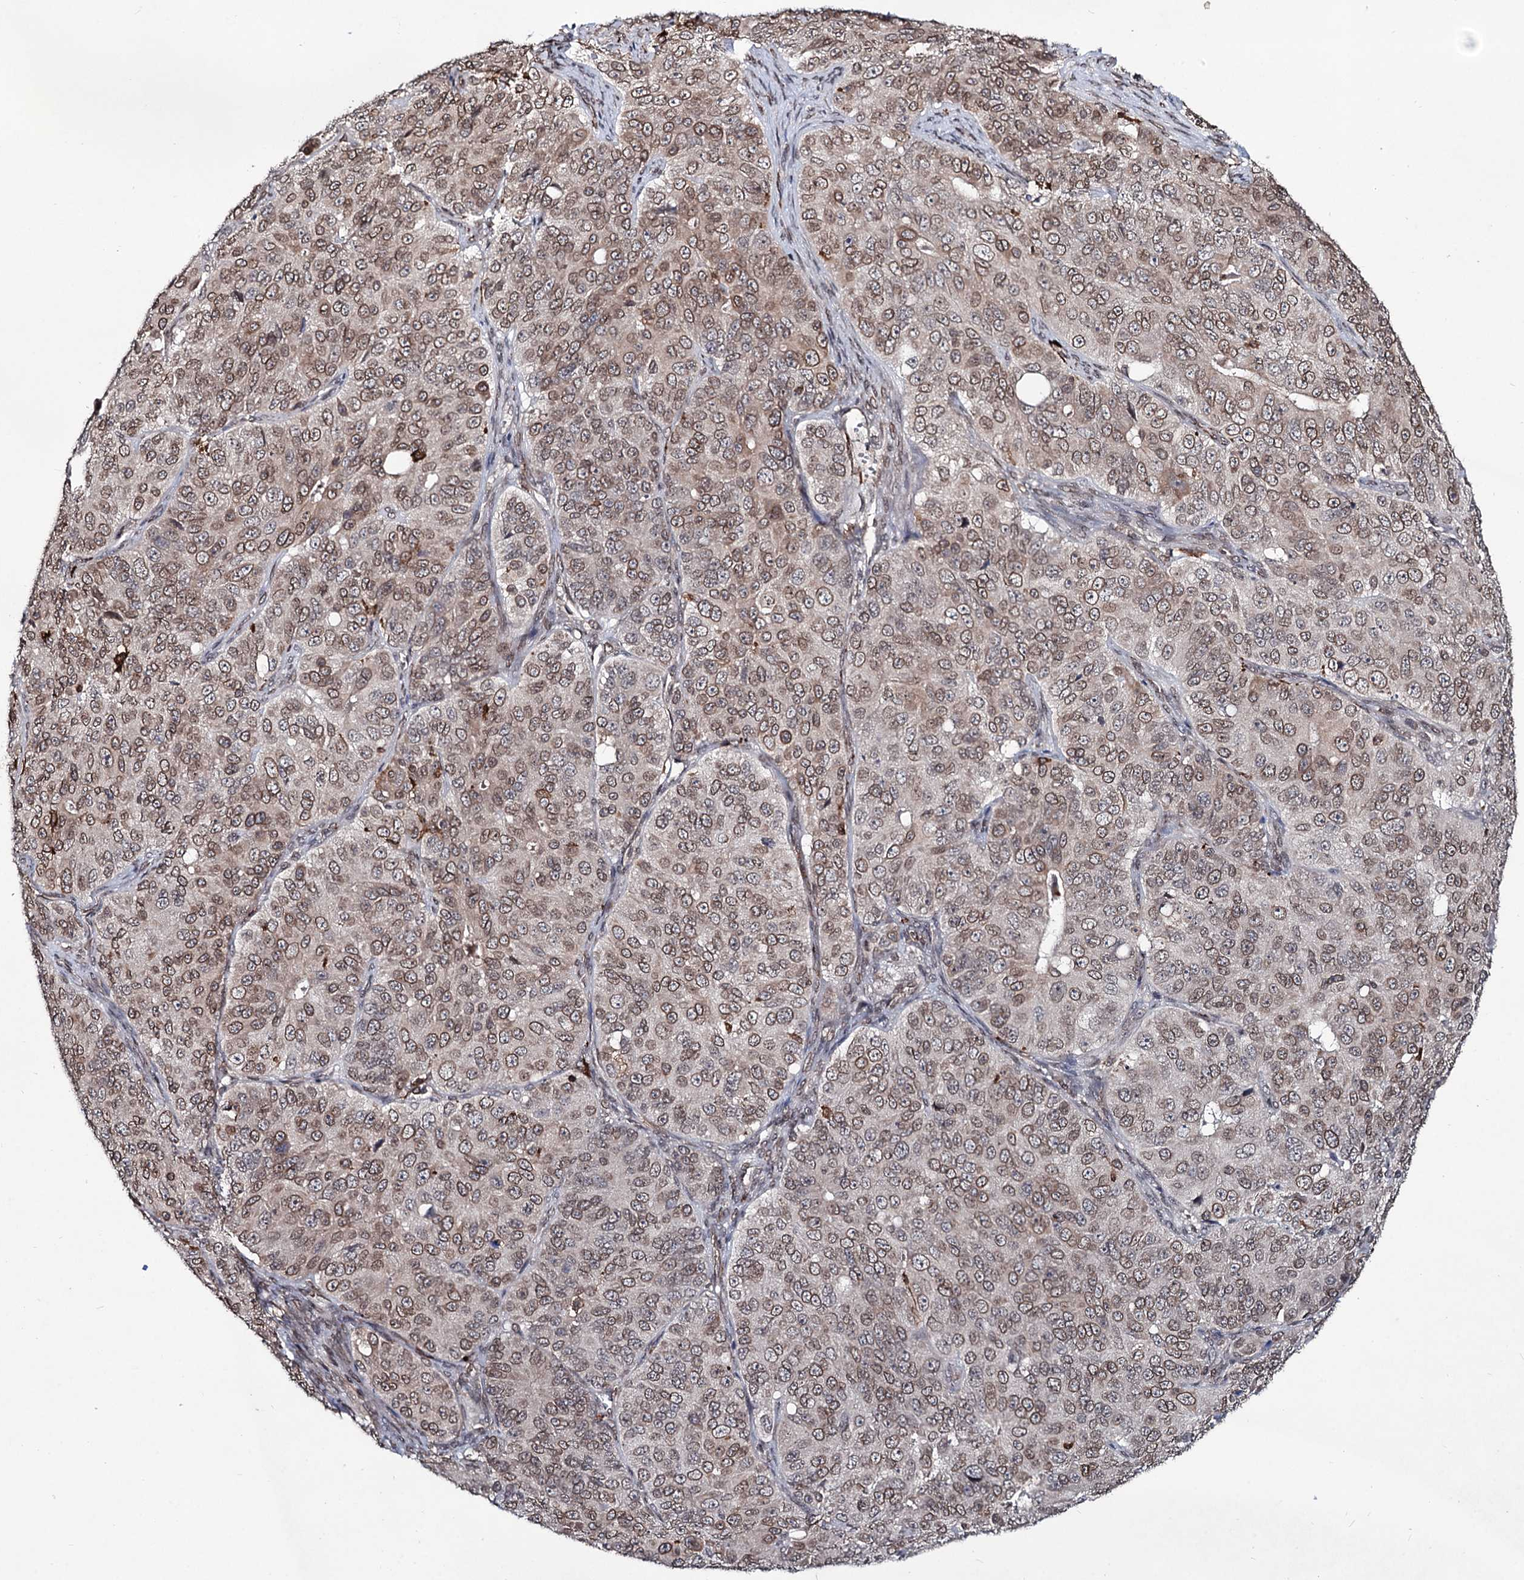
{"staining": {"intensity": "moderate", "quantity": "25%-75%", "location": "cytoplasmic/membranous,nuclear"}, "tissue": "ovarian cancer", "cell_type": "Tumor cells", "image_type": "cancer", "snomed": [{"axis": "morphology", "description": "Carcinoma, endometroid"}, {"axis": "topography", "description": "Ovary"}], "caption": "Endometroid carcinoma (ovarian) was stained to show a protein in brown. There is medium levels of moderate cytoplasmic/membranous and nuclear expression in approximately 25%-75% of tumor cells.", "gene": "RNF6", "patient": {"sex": "female", "age": 51}}